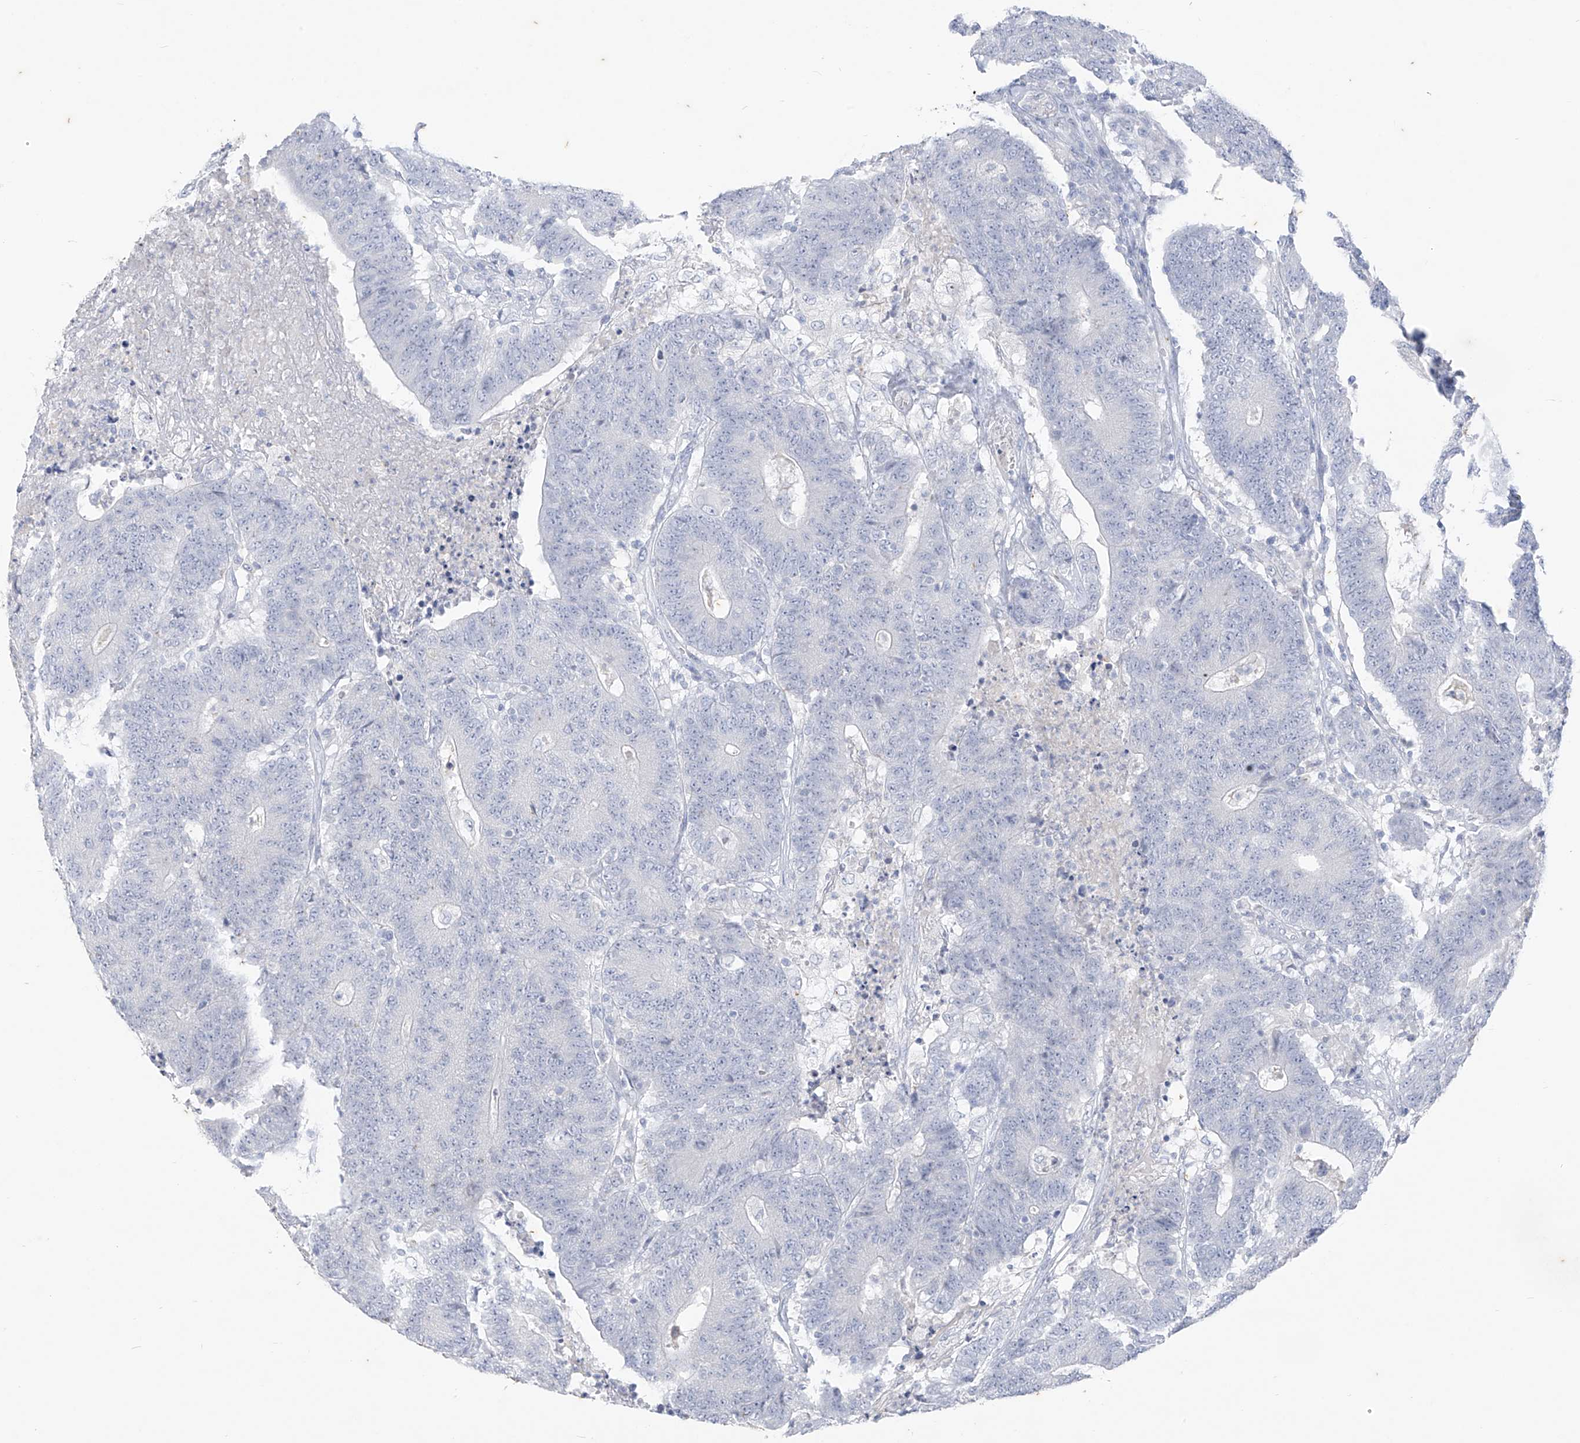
{"staining": {"intensity": "negative", "quantity": "none", "location": "none"}, "tissue": "colorectal cancer", "cell_type": "Tumor cells", "image_type": "cancer", "snomed": [{"axis": "morphology", "description": "Normal tissue, NOS"}, {"axis": "morphology", "description": "Adenocarcinoma, NOS"}, {"axis": "topography", "description": "Colon"}], "caption": "Immunohistochemistry (IHC) of adenocarcinoma (colorectal) exhibits no staining in tumor cells.", "gene": "CX3CR1", "patient": {"sex": "female", "age": 75}}